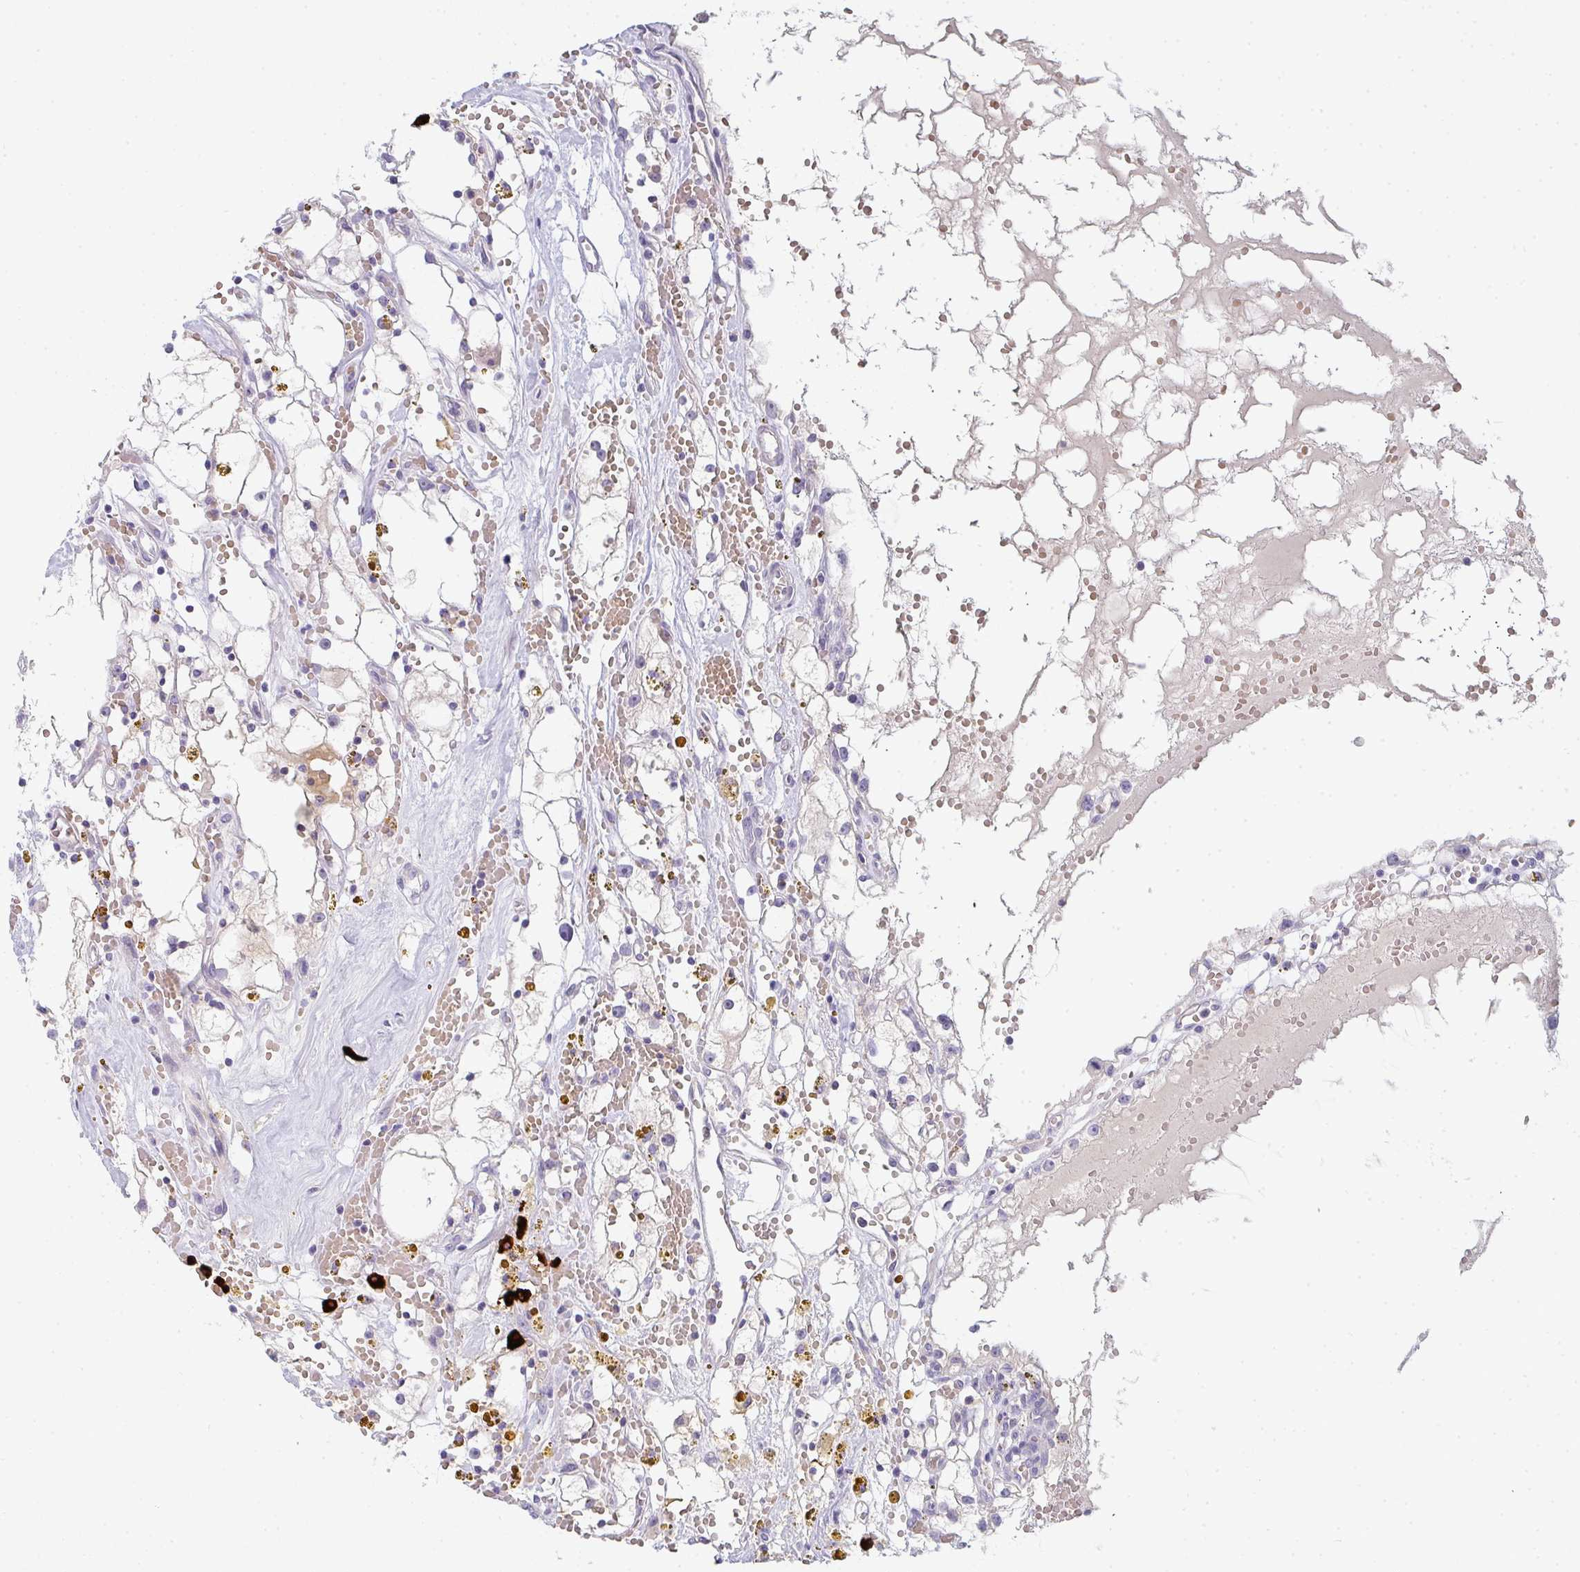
{"staining": {"intensity": "negative", "quantity": "none", "location": "none"}, "tissue": "renal cancer", "cell_type": "Tumor cells", "image_type": "cancer", "snomed": [{"axis": "morphology", "description": "Adenocarcinoma, NOS"}, {"axis": "topography", "description": "Kidney"}], "caption": "A high-resolution image shows immunohistochemistry (IHC) staining of renal cancer (adenocarcinoma), which demonstrates no significant positivity in tumor cells.", "gene": "CACNA1S", "patient": {"sex": "male", "age": 56}}